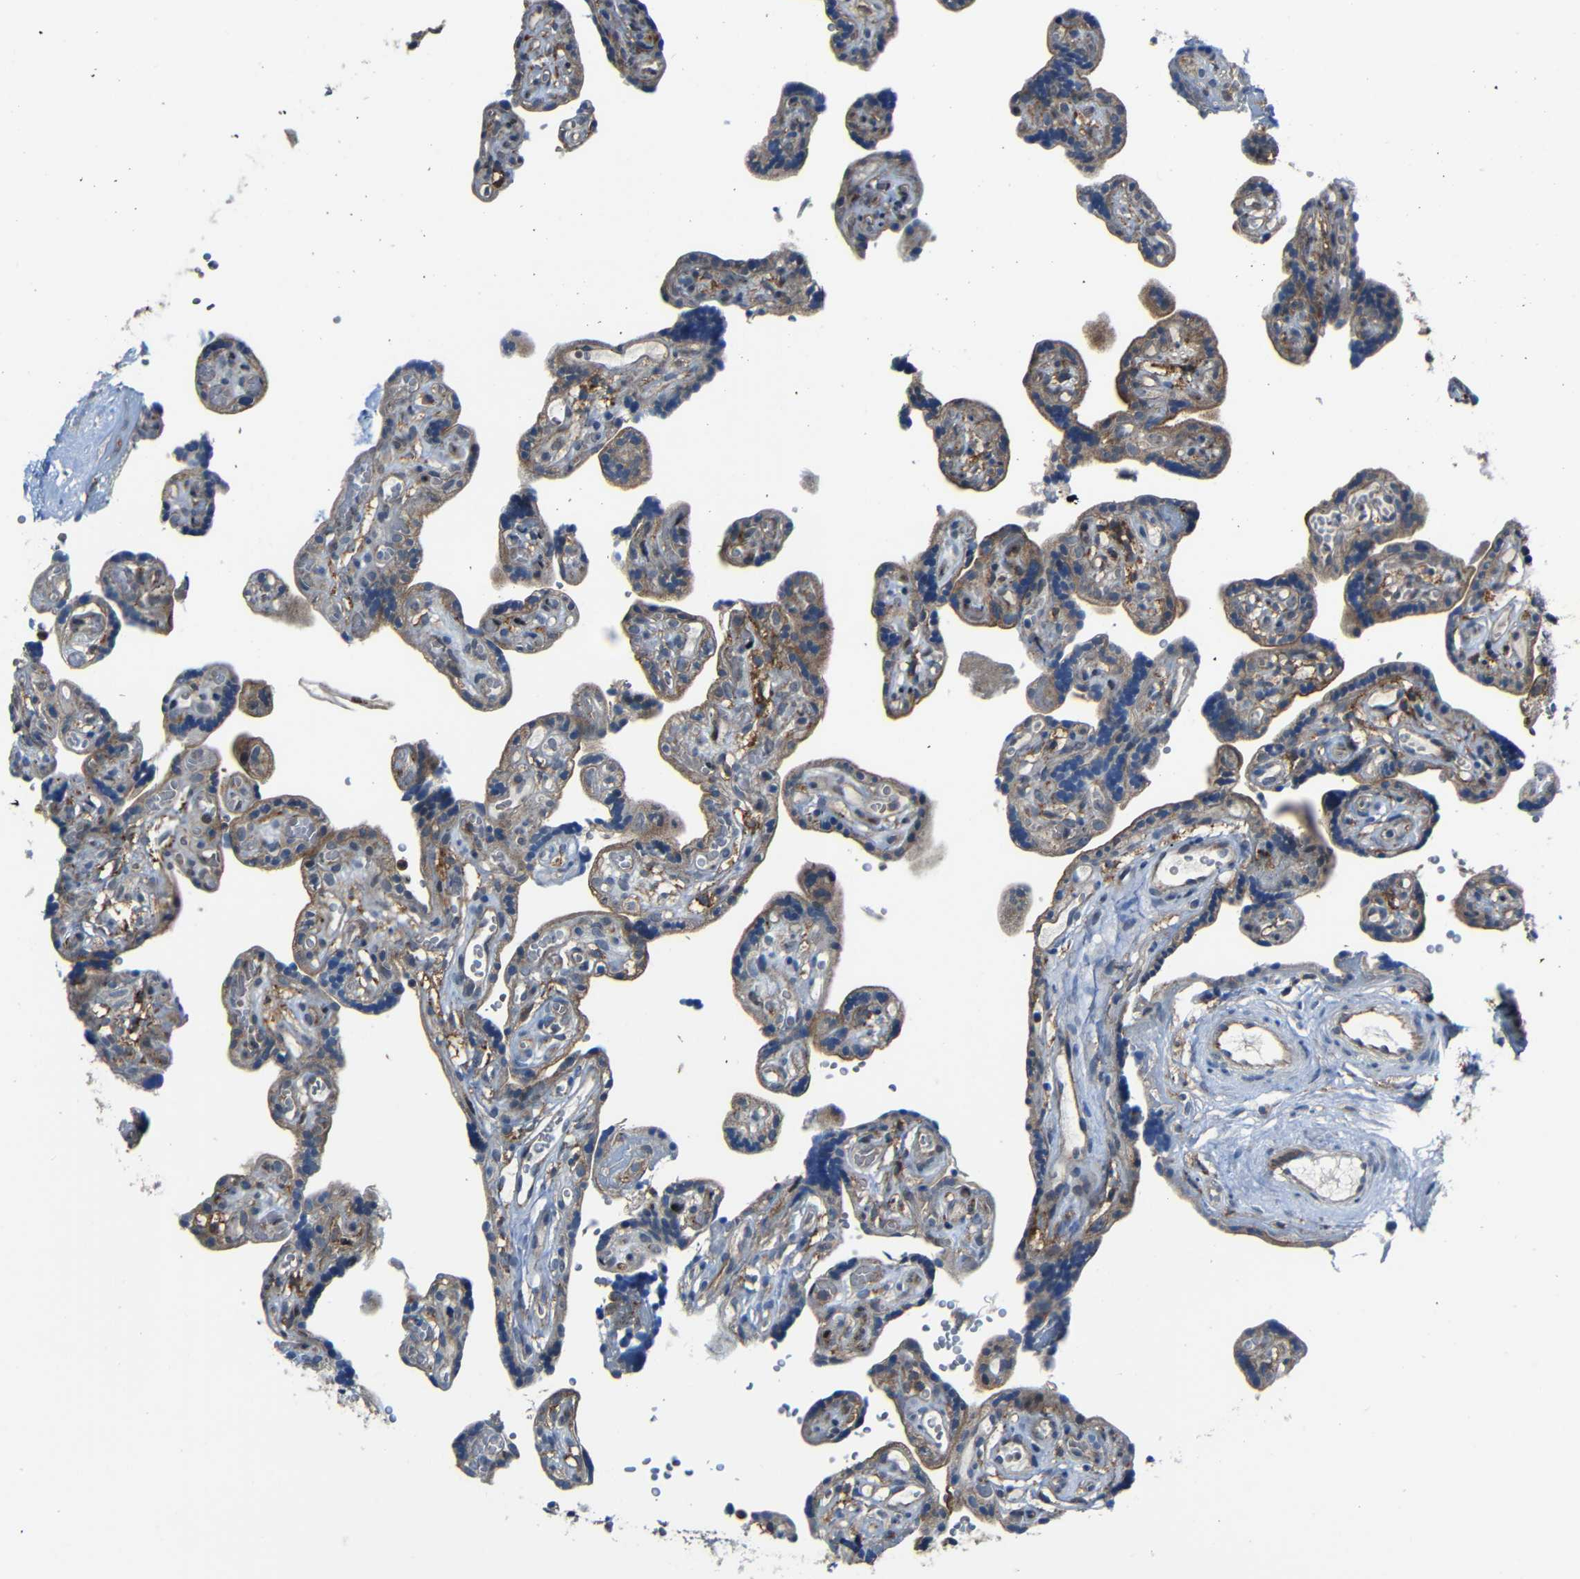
{"staining": {"intensity": "negative", "quantity": "none", "location": "none"}, "tissue": "placenta", "cell_type": "Decidual cells", "image_type": "normal", "snomed": [{"axis": "morphology", "description": "Normal tissue, NOS"}, {"axis": "topography", "description": "Placenta"}], "caption": "Immunohistochemistry (IHC) histopathology image of unremarkable placenta: human placenta stained with DAB shows no significant protein positivity in decidual cells.", "gene": "DNAJC5", "patient": {"sex": "female", "age": 30}}